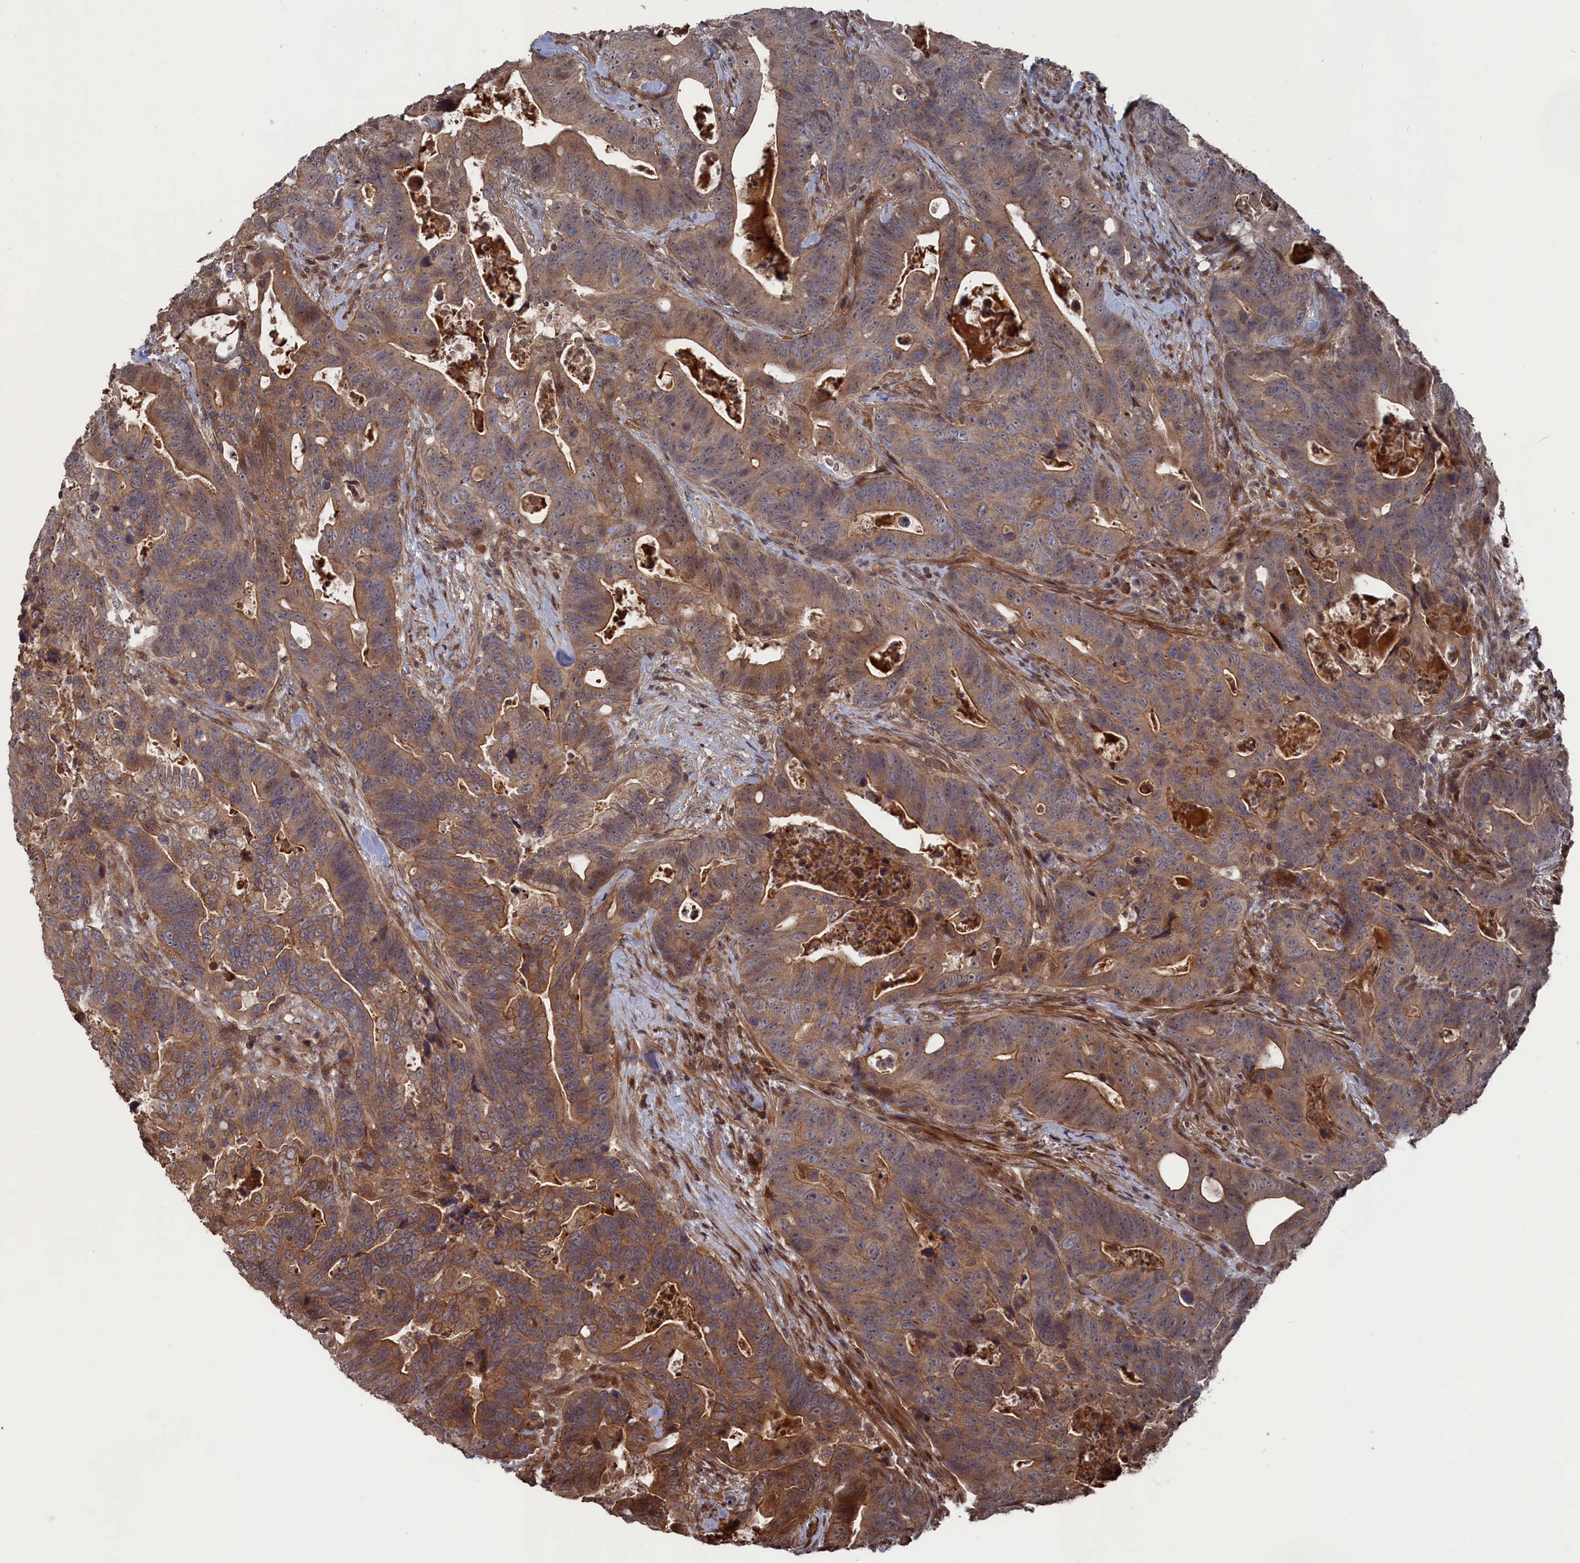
{"staining": {"intensity": "moderate", "quantity": "25%-75%", "location": "cytoplasmic/membranous"}, "tissue": "colorectal cancer", "cell_type": "Tumor cells", "image_type": "cancer", "snomed": [{"axis": "morphology", "description": "Adenocarcinoma, NOS"}, {"axis": "topography", "description": "Colon"}], "caption": "Protein expression by IHC demonstrates moderate cytoplasmic/membranous positivity in approximately 25%-75% of tumor cells in colorectal cancer (adenocarcinoma).", "gene": "PLA2G15", "patient": {"sex": "female", "age": 82}}